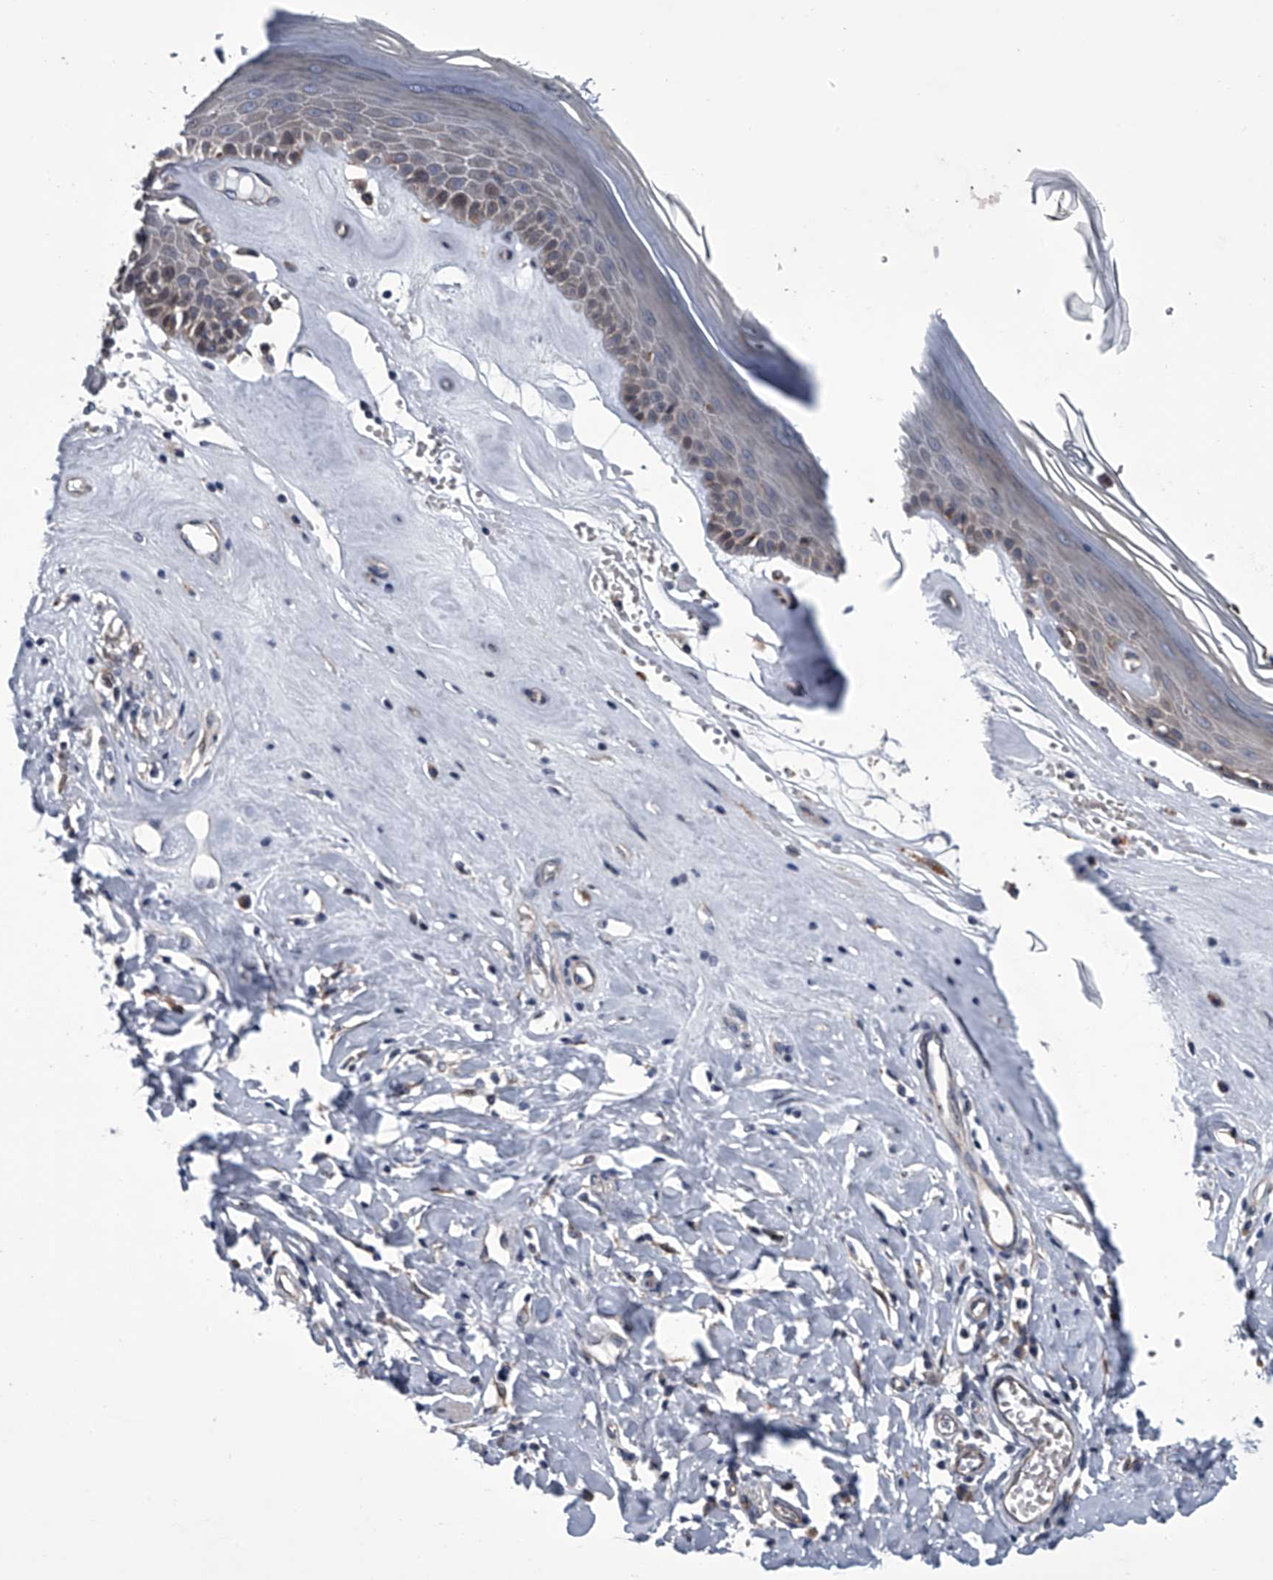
{"staining": {"intensity": "moderate", "quantity": "<25%", "location": "nuclear"}, "tissue": "skin", "cell_type": "Epidermal cells", "image_type": "normal", "snomed": [{"axis": "morphology", "description": "Normal tissue, NOS"}, {"axis": "morphology", "description": "Inflammation, NOS"}, {"axis": "topography", "description": "Vulva"}], "caption": "This photomicrograph exhibits IHC staining of normal human skin, with low moderate nuclear staining in approximately <25% of epidermal cells.", "gene": "ABCG1", "patient": {"sex": "female", "age": 84}}